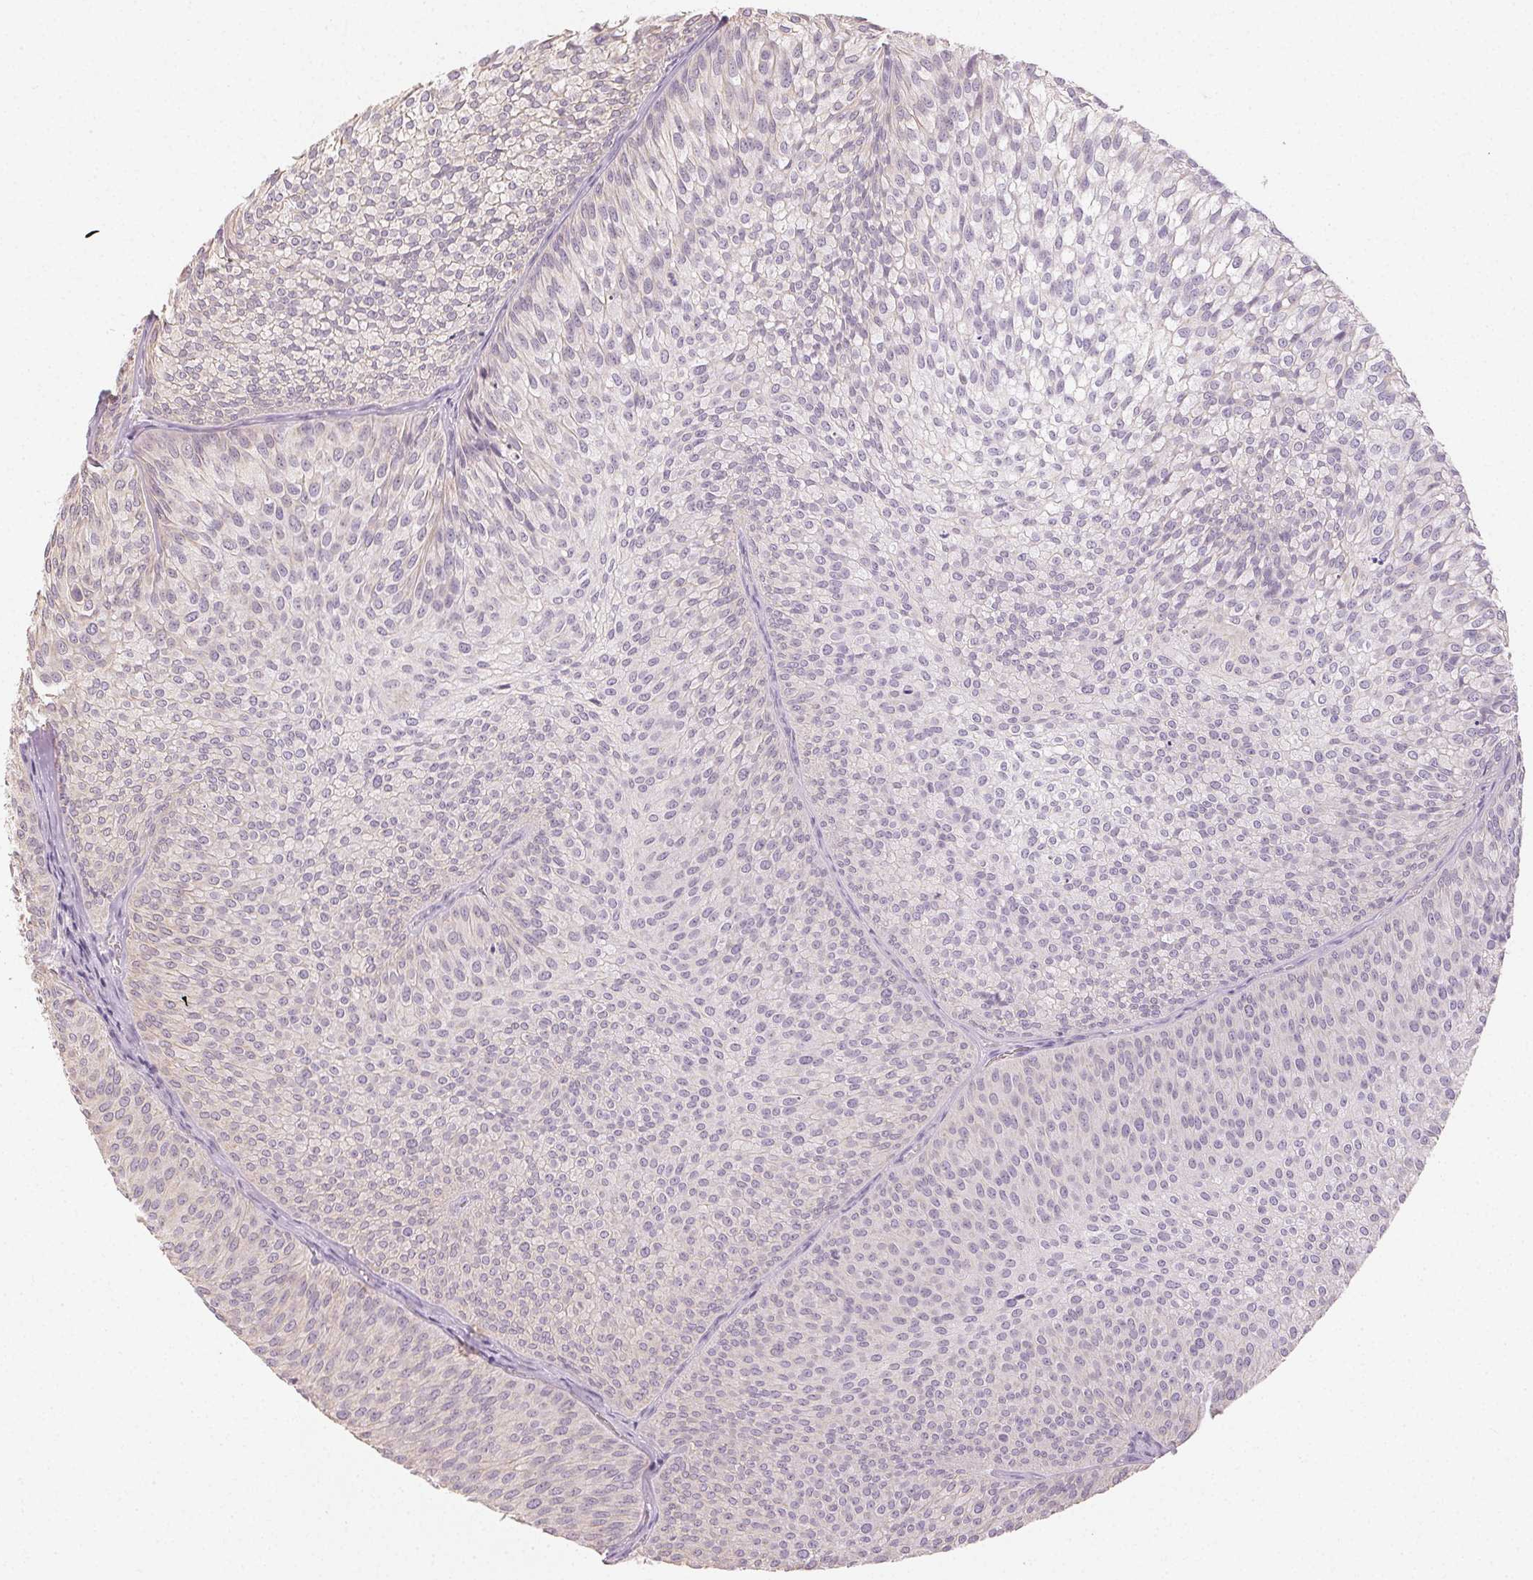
{"staining": {"intensity": "negative", "quantity": "none", "location": "none"}, "tissue": "urothelial cancer", "cell_type": "Tumor cells", "image_type": "cancer", "snomed": [{"axis": "morphology", "description": "Urothelial carcinoma, Low grade"}, {"axis": "topography", "description": "Urinary bladder"}], "caption": "This is a histopathology image of immunohistochemistry staining of urothelial cancer, which shows no positivity in tumor cells.", "gene": "LVRN", "patient": {"sex": "male", "age": 91}}